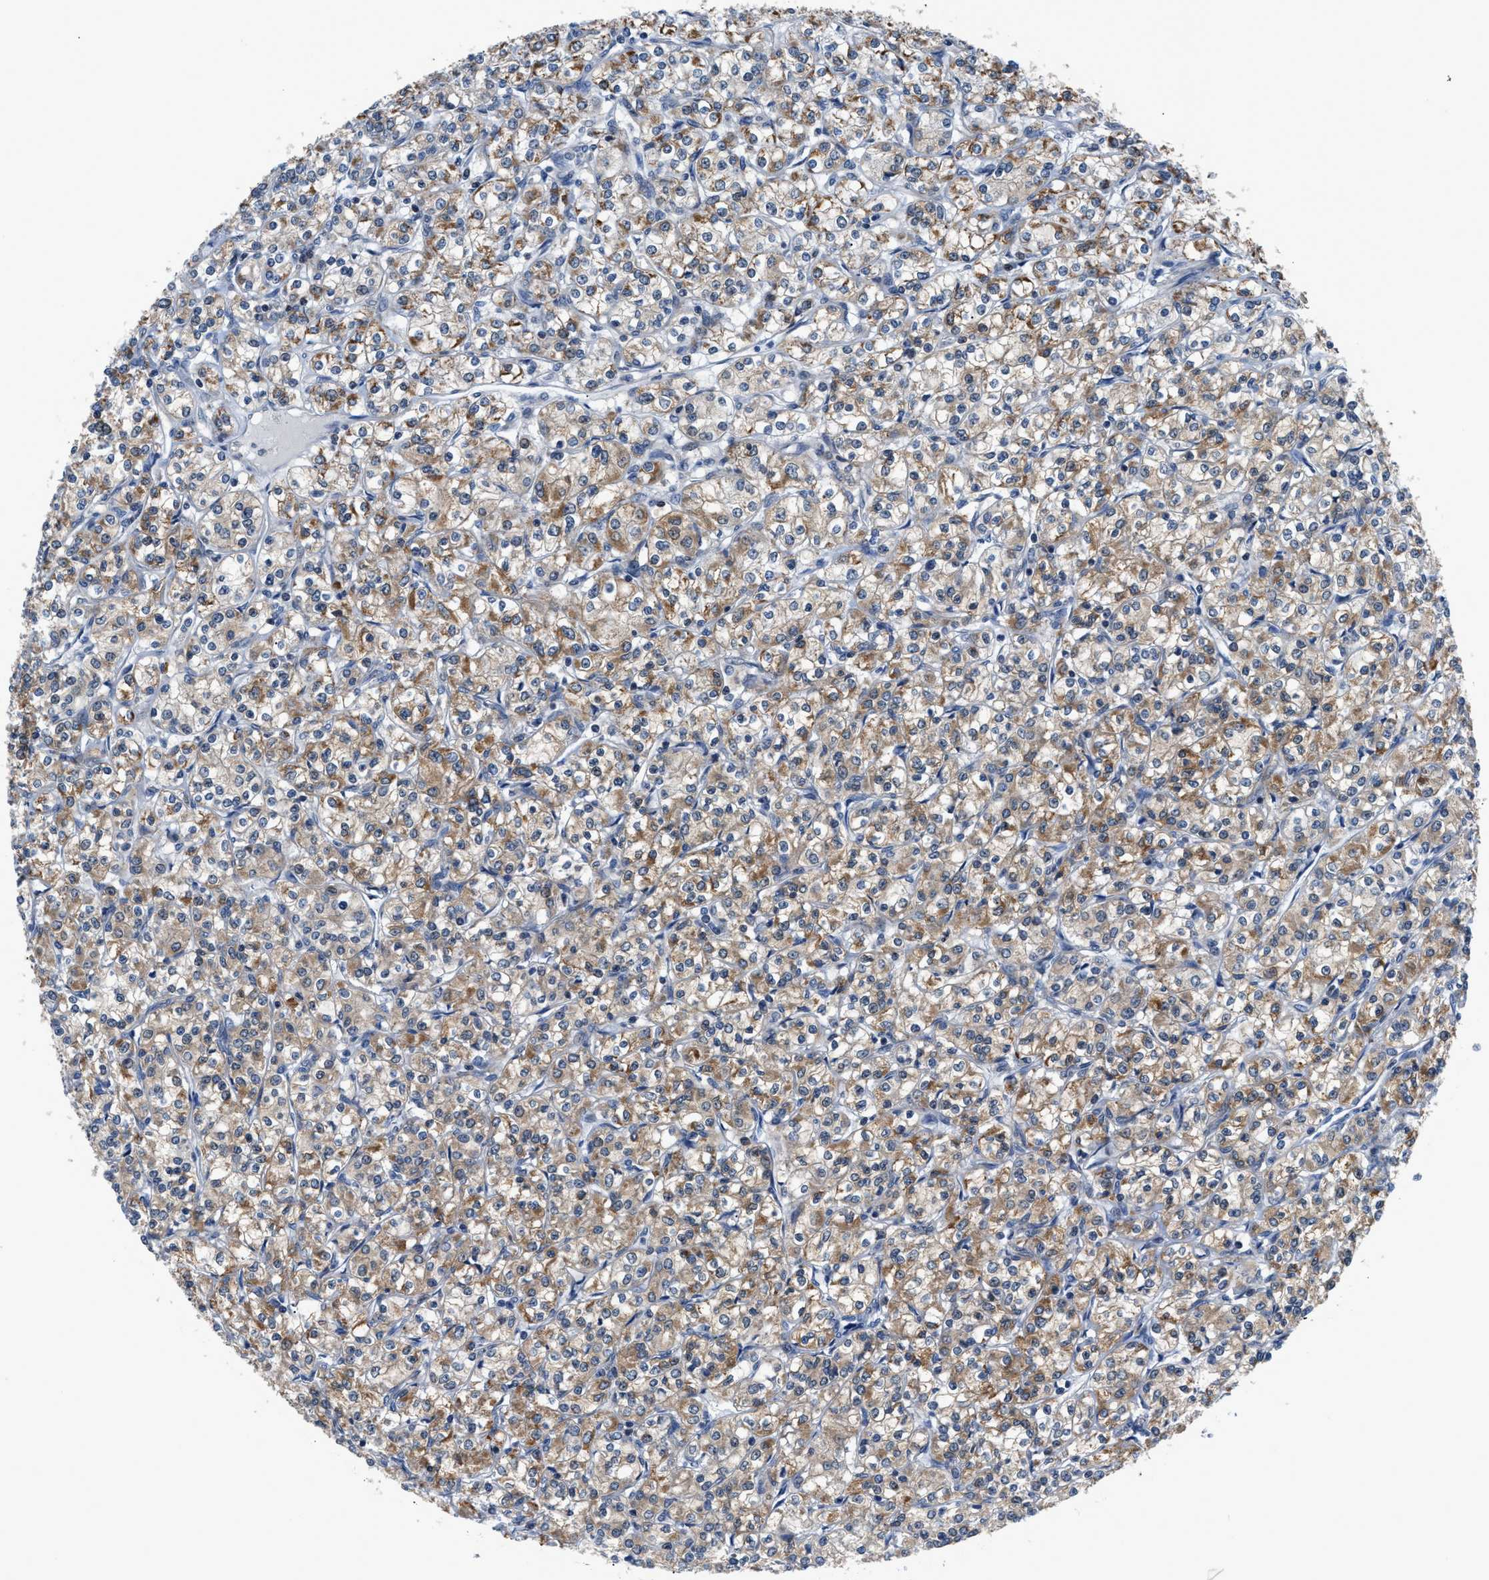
{"staining": {"intensity": "moderate", "quantity": ">75%", "location": "cytoplasmic/membranous"}, "tissue": "renal cancer", "cell_type": "Tumor cells", "image_type": "cancer", "snomed": [{"axis": "morphology", "description": "Adenocarcinoma, NOS"}, {"axis": "topography", "description": "Kidney"}], "caption": "A brown stain highlights moderate cytoplasmic/membranous positivity of a protein in adenocarcinoma (renal) tumor cells.", "gene": "TMEM45B", "patient": {"sex": "male", "age": 77}}